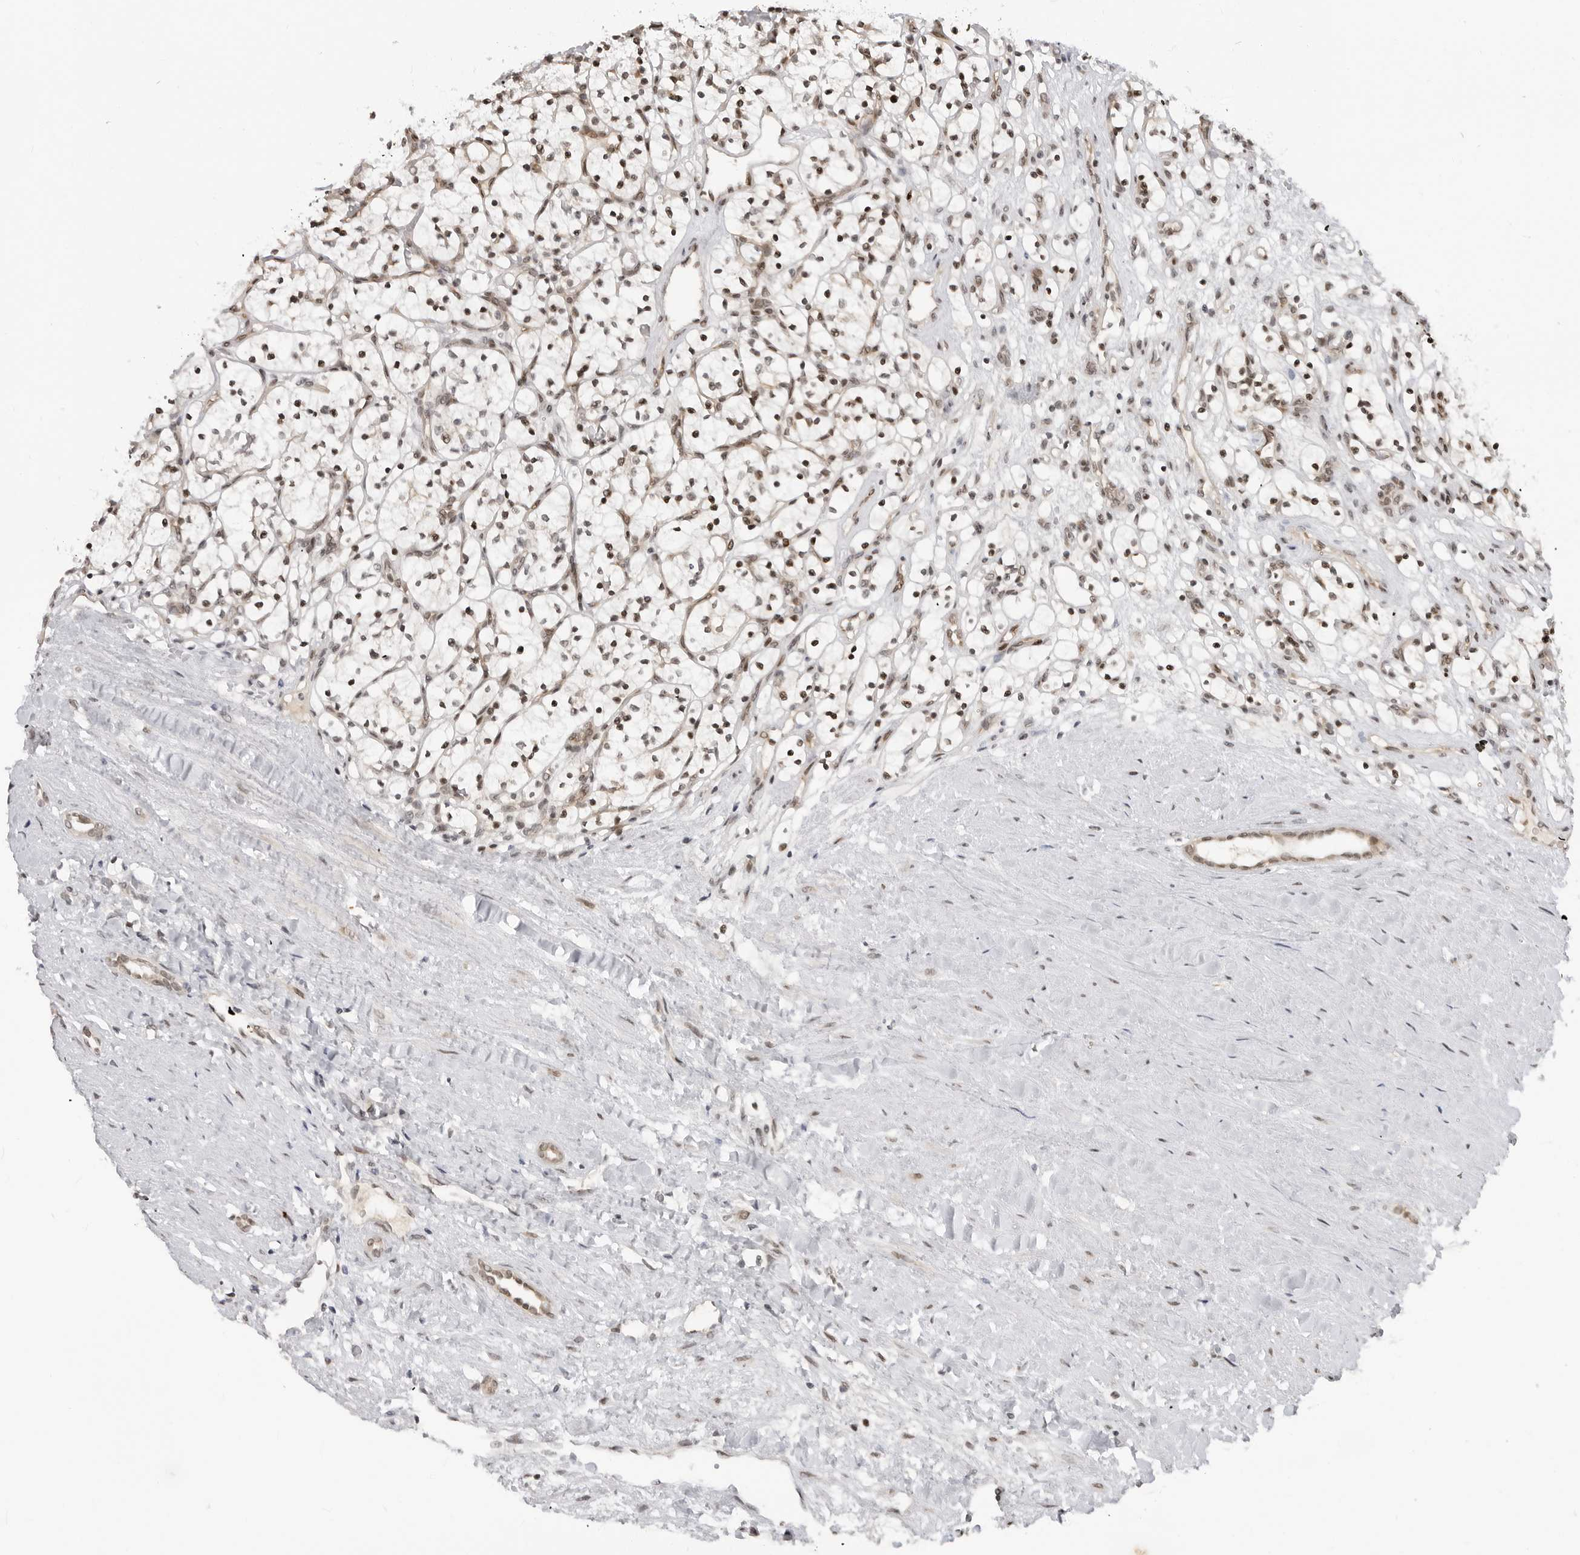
{"staining": {"intensity": "moderate", "quantity": ">75%", "location": "nuclear"}, "tissue": "renal cancer", "cell_type": "Tumor cells", "image_type": "cancer", "snomed": [{"axis": "morphology", "description": "Adenocarcinoma, NOS"}, {"axis": "topography", "description": "Kidney"}], "caption": "IHC histopathology image of neoplastic tissue: renal cancer stained using immunohistochemistry (IHC) exhibits medium levels of moderate protein expression localized specifically in the nuclear of tumor cells, appearing as a nuclear brown color.", "gene": "C8orf33", "patient": {"sex": "female", "age": 57}}